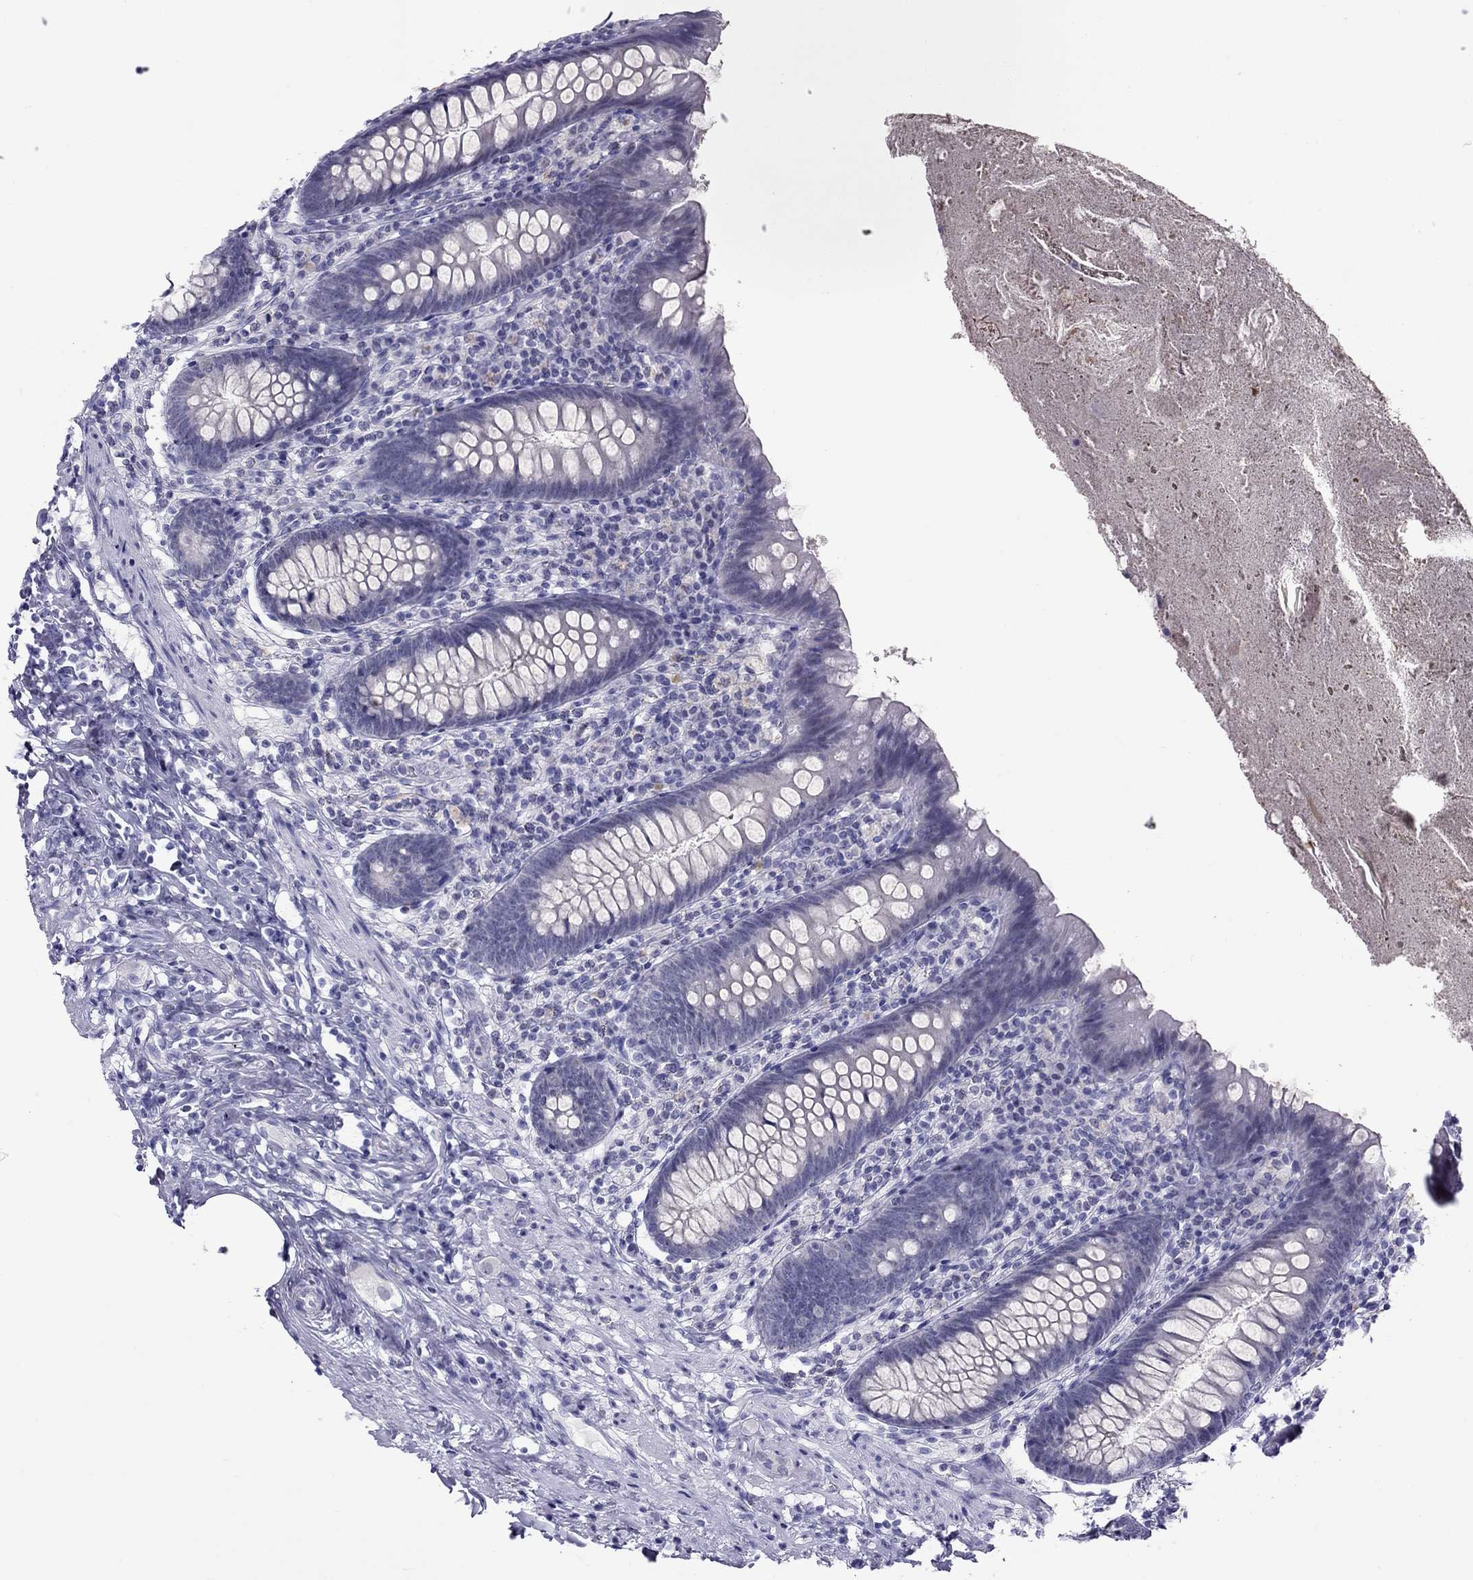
{"staining": {"intensity": "negative", "quantity": "none", "location": "none"}, "tissue": "appendix", "cell_type": "Glandular cells", "image_type": "normal", "snomed": [{"axis": "morphology", "description": "Normal tissue, NOS"}, {"axis": "topography", "description": "Appendix"}], "caption": "Appendix stained for a protein using immunohistochemistry shows no staining glandular cells.", "gene": "CHRNB3", "patient": {"sex": "male", "age": 47}}